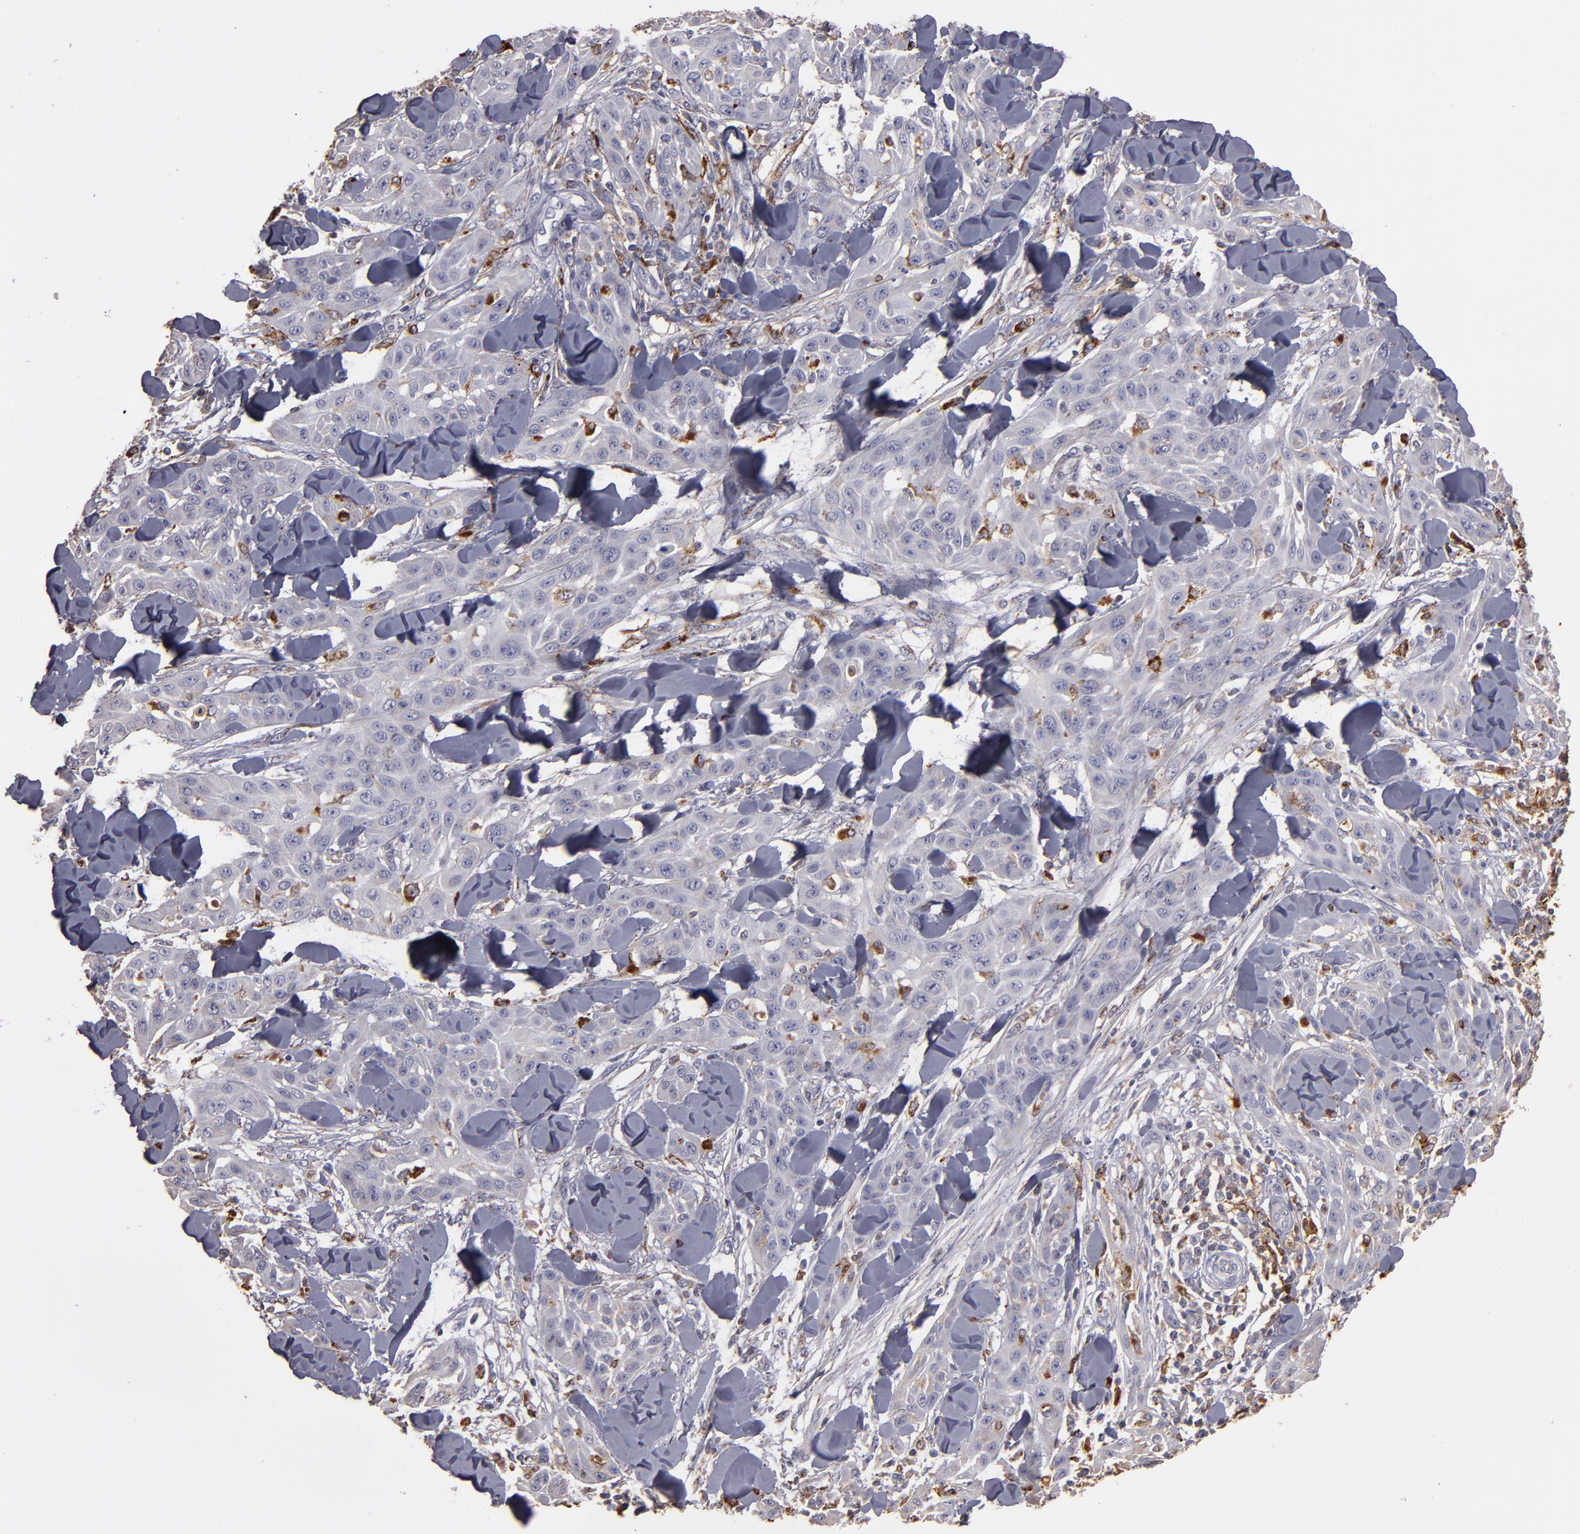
{"staining": {"intensity": "weak", "quantity": "<25%", "location": "cytoplasmic/membranous"}, "tissue": "skin cancer", "cell_type": "Tumor cells", "image_type": "cancer", "snomed": [{"axis": "morphology", "description": "Squamous cell carcinoma, NOS"}, {"axis": "topography", "description": "Skin"}], "caption": "Image shows no significant protein positivity in tumor cells of skin cancer.", "gene": "TRAF1", "patient": {"sex": "male", "age": 24}}